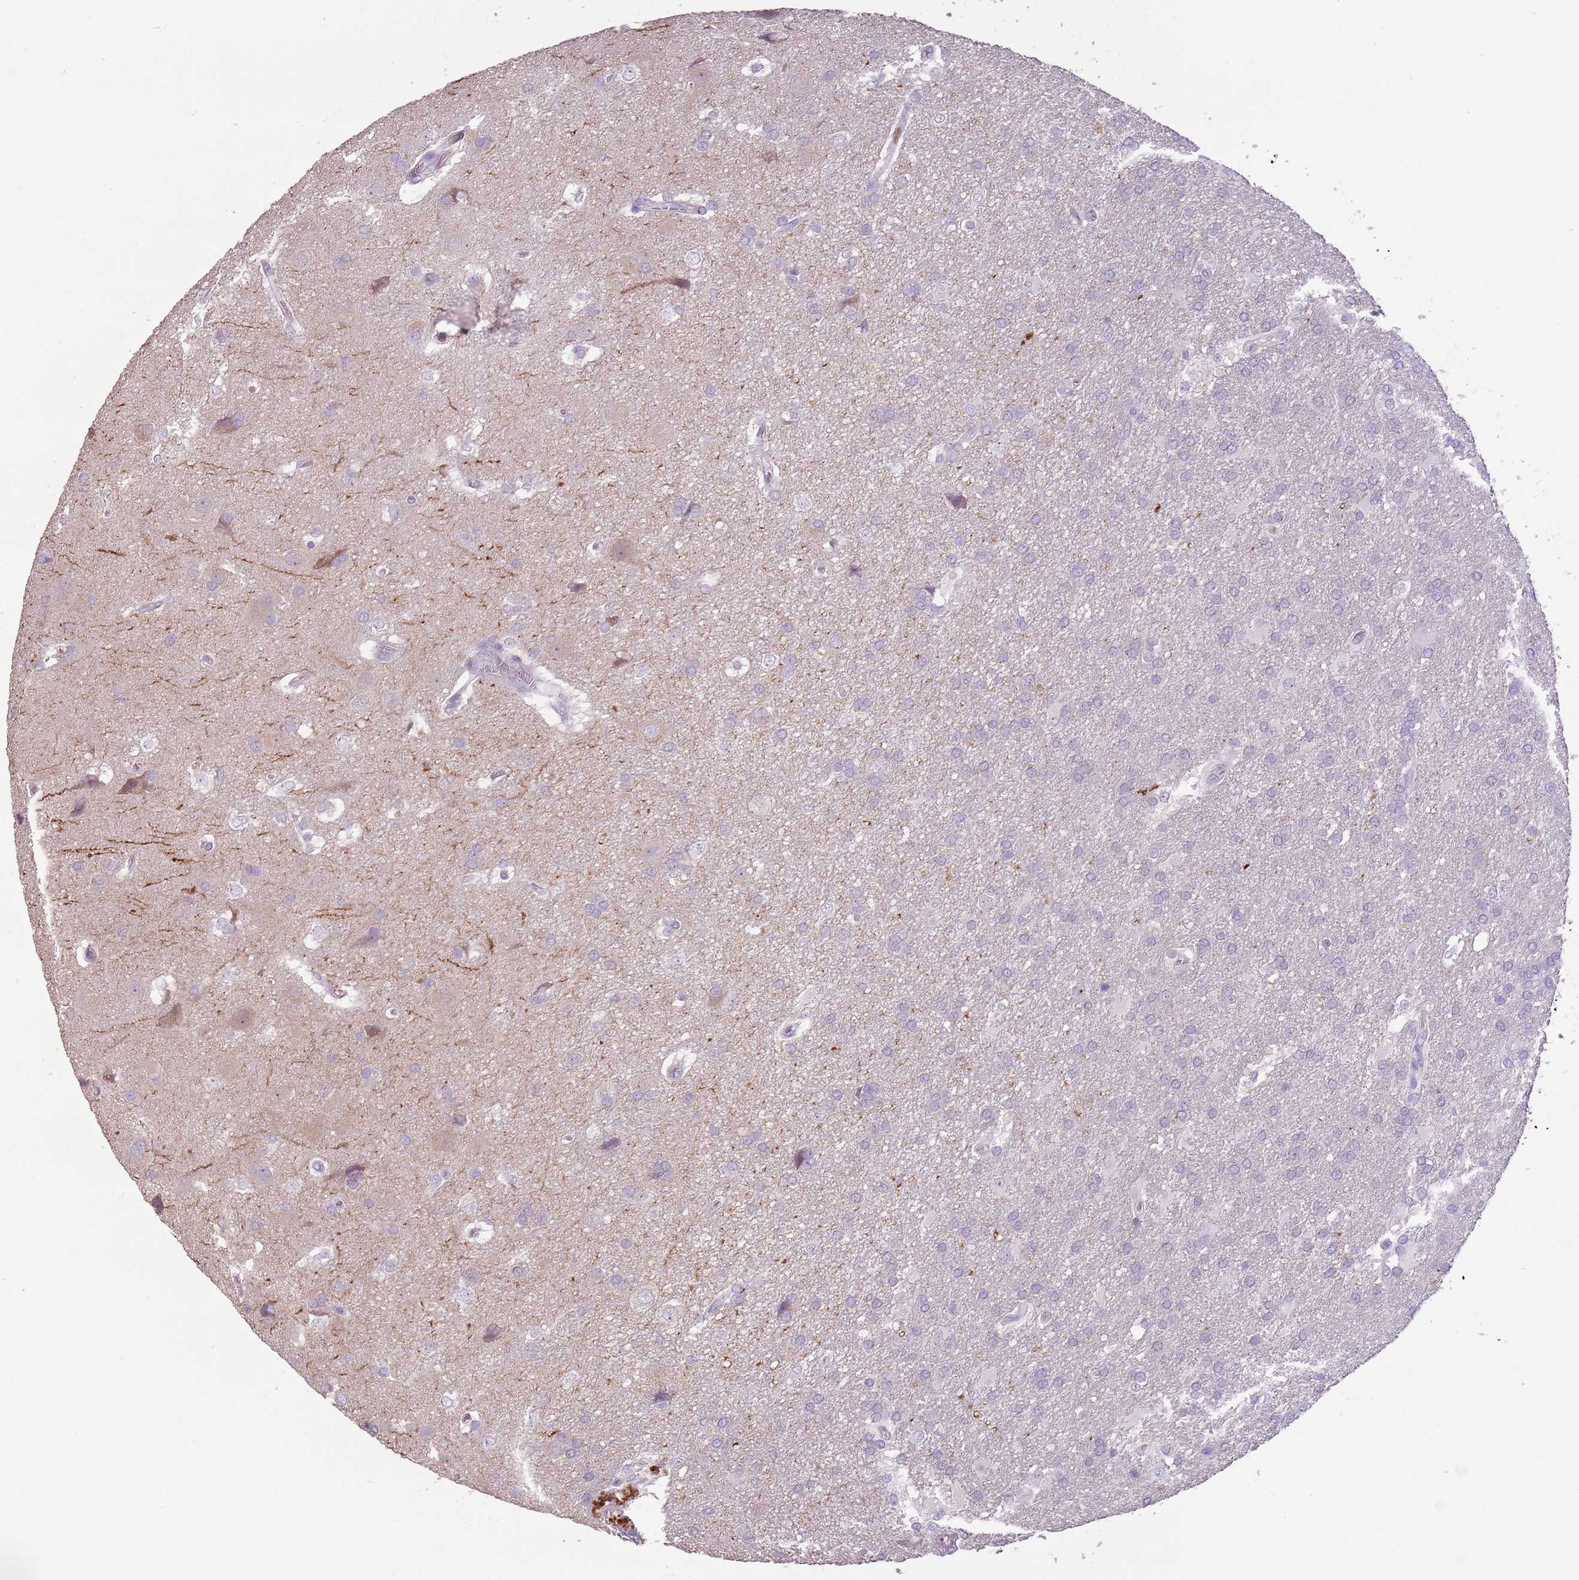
{"staining": {"intensity": "negative", "quantity": "none", "location": "none"}, "tissue": "glioma", "cell_type": "Tumor cells", "image_type": "cancer", "snomed": [{"axis": "morphology", "description": "Glioma, malignant, Low grade"}, {"axis": "topography", "description": "Brain"}], "caption": "Immunohistochemistry (IHC) micrograph of malignant low-grade glioma stained for a protein (brown), which shows no staining in tumor cells.", "gene": "CELF6", "patient": {"sex": "male", "age": 66}}